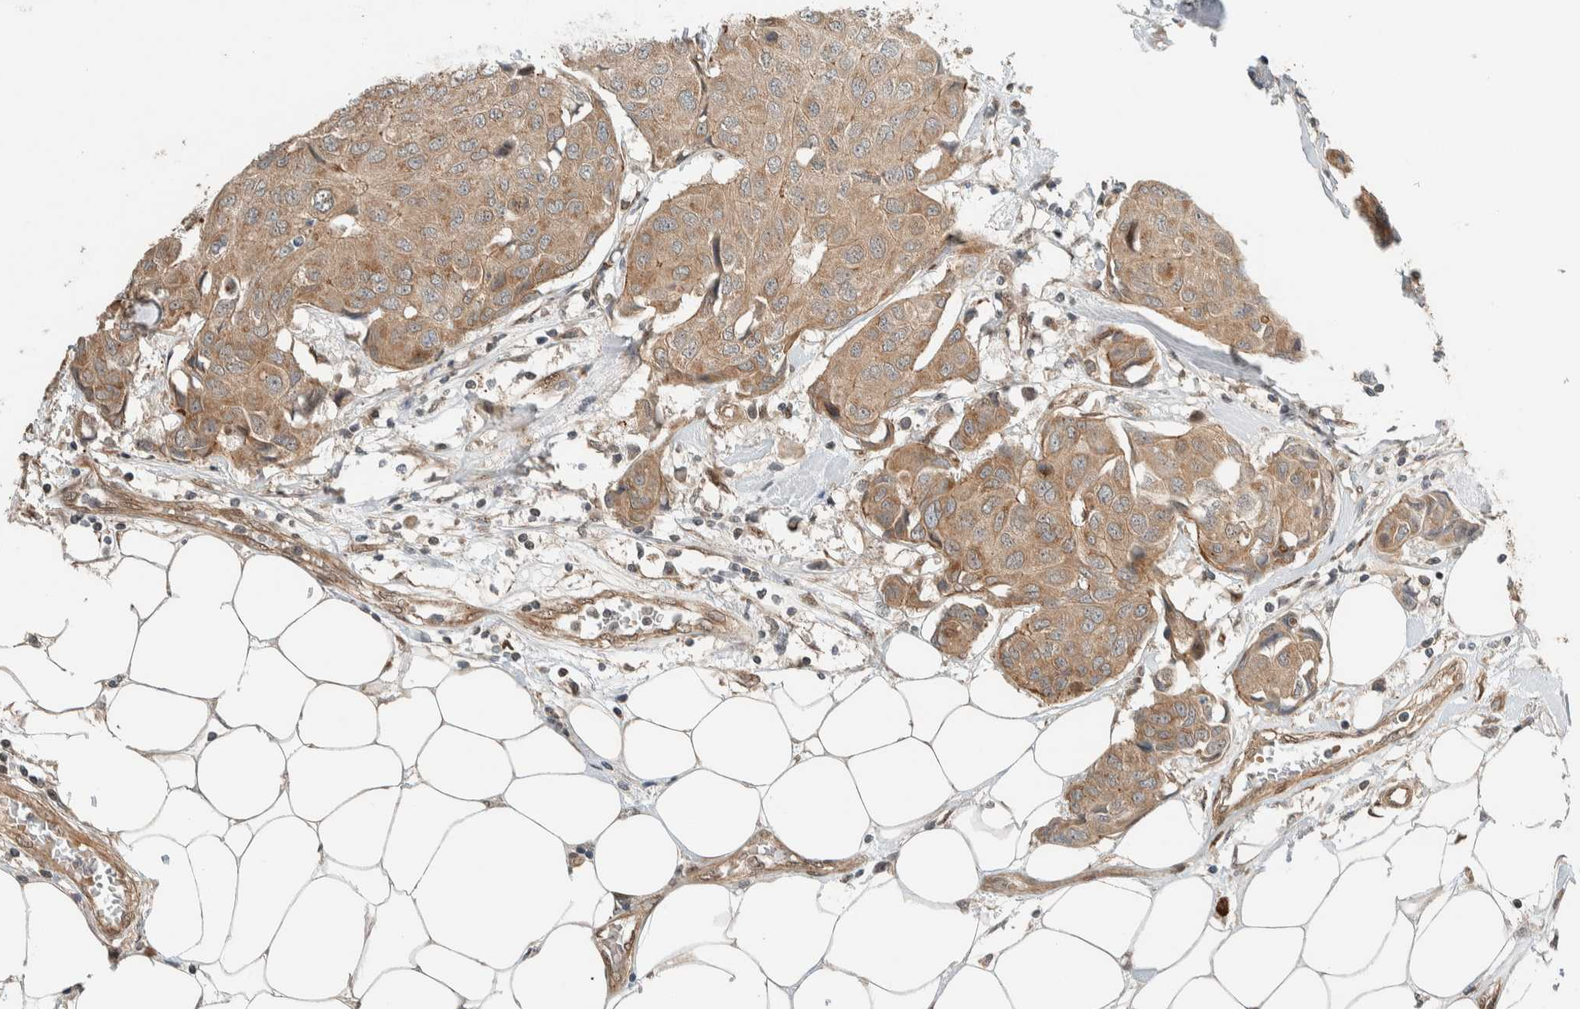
{"staining": {"intensity": "moderate", "quantity": ">75%", "location": "cytoplasmic/membranous"}, "tissue": "breast cancer", "cell_type": "Tumor cells", "image_type": "cancer", "snomed": [{"axis": "morphology", "description": "Duct carcinoma"}, {"axis": "topography", "description": "Breast"}], "caption": "Intraductal carcinoma (breast) stained with IHC demonstrates moderate cytoplasmic/membranous expression in approximately >75% of tumor cells.", "gene": "STXBP4", "patient": {"sex": "female", "age": 80}}